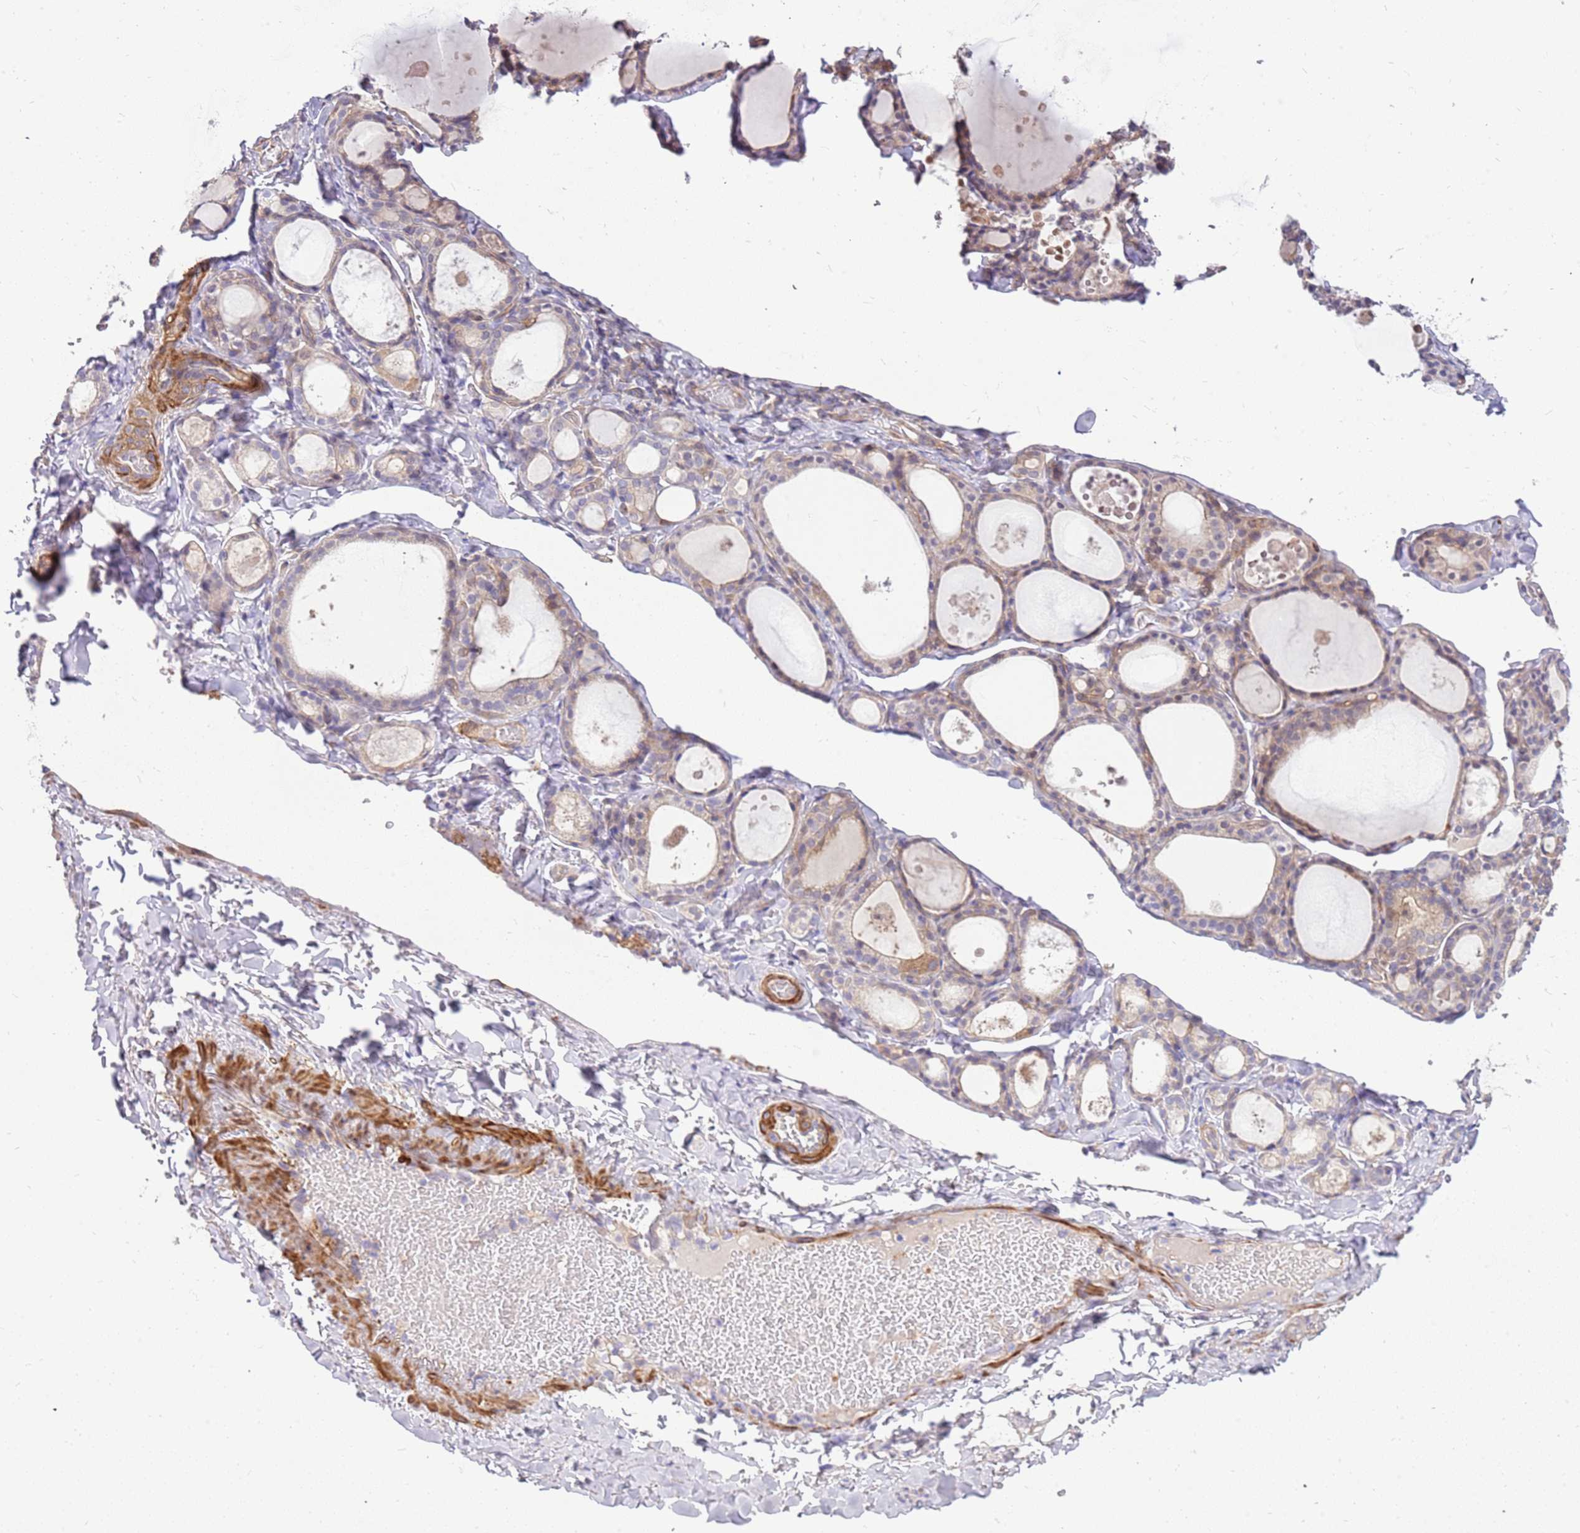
{"staining": {"intensity": "weak", "quantity": ">75%", "location": "cytoplasmic/membranous"}, "tissue": "thyroid gland", "cell_type": "Glandular cells", "image_type": "normal", "snomed": [{"axis": "morphology", "description": "Normal tissue, NOS"}, {"axis": "topography", "description": "Thyroid gland"}], "caption": "Thyroid gland stained with DAB (3,3'-diaminobenzidine) IHC reveals low levels of weak cytoplasmic/membranous staining in approximately >75% of glandular cells. Immunohistochemistry stains the protein of interest in brown and the nuclei are stained blue.", "gene": "MVD", "patient": {"sex": "male", "age": 56}}